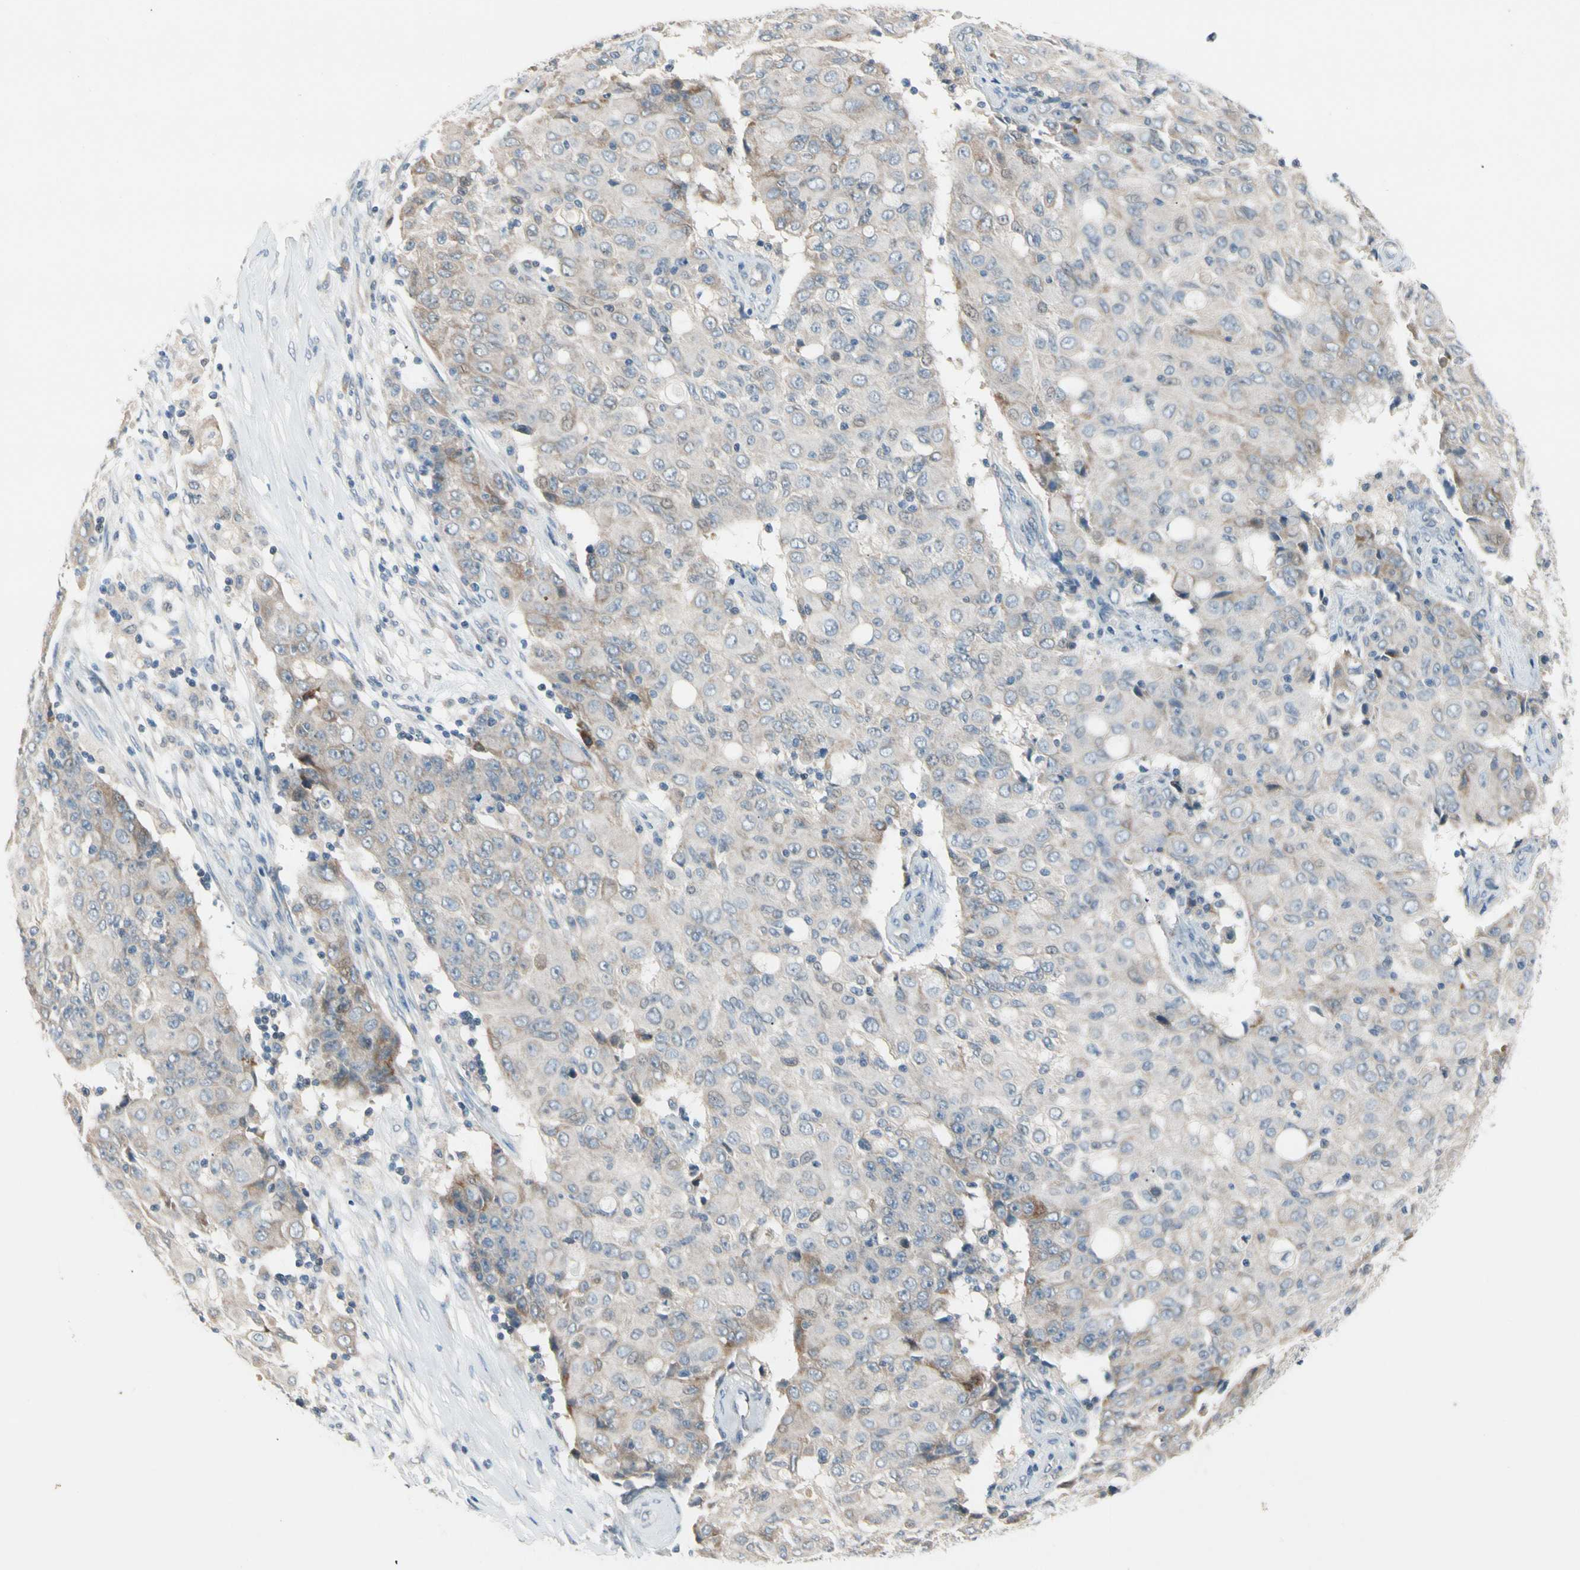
{"staining": {"intensity": "weak", "quantity": "25%-75%", "location": "cytoplasmic/membranous"}, "tissue": "ovarian cancer", "cell_type": "Tumor cells", "image_type": "cancer", "snomed": [{"axis": "morphology", "description": "Carcinoma, endometroid"}, {"axis": "topography", "description": "Ovary"}], "caption": "Immunohistochemical staining of ovarian endometroid carcinoma exhibits weak cytoplasmic/membranous protein staining in about 25%-75% of tumor cells.", "gene": "PIP5K1B", "patient": {"sex": "female", "age": 42}}